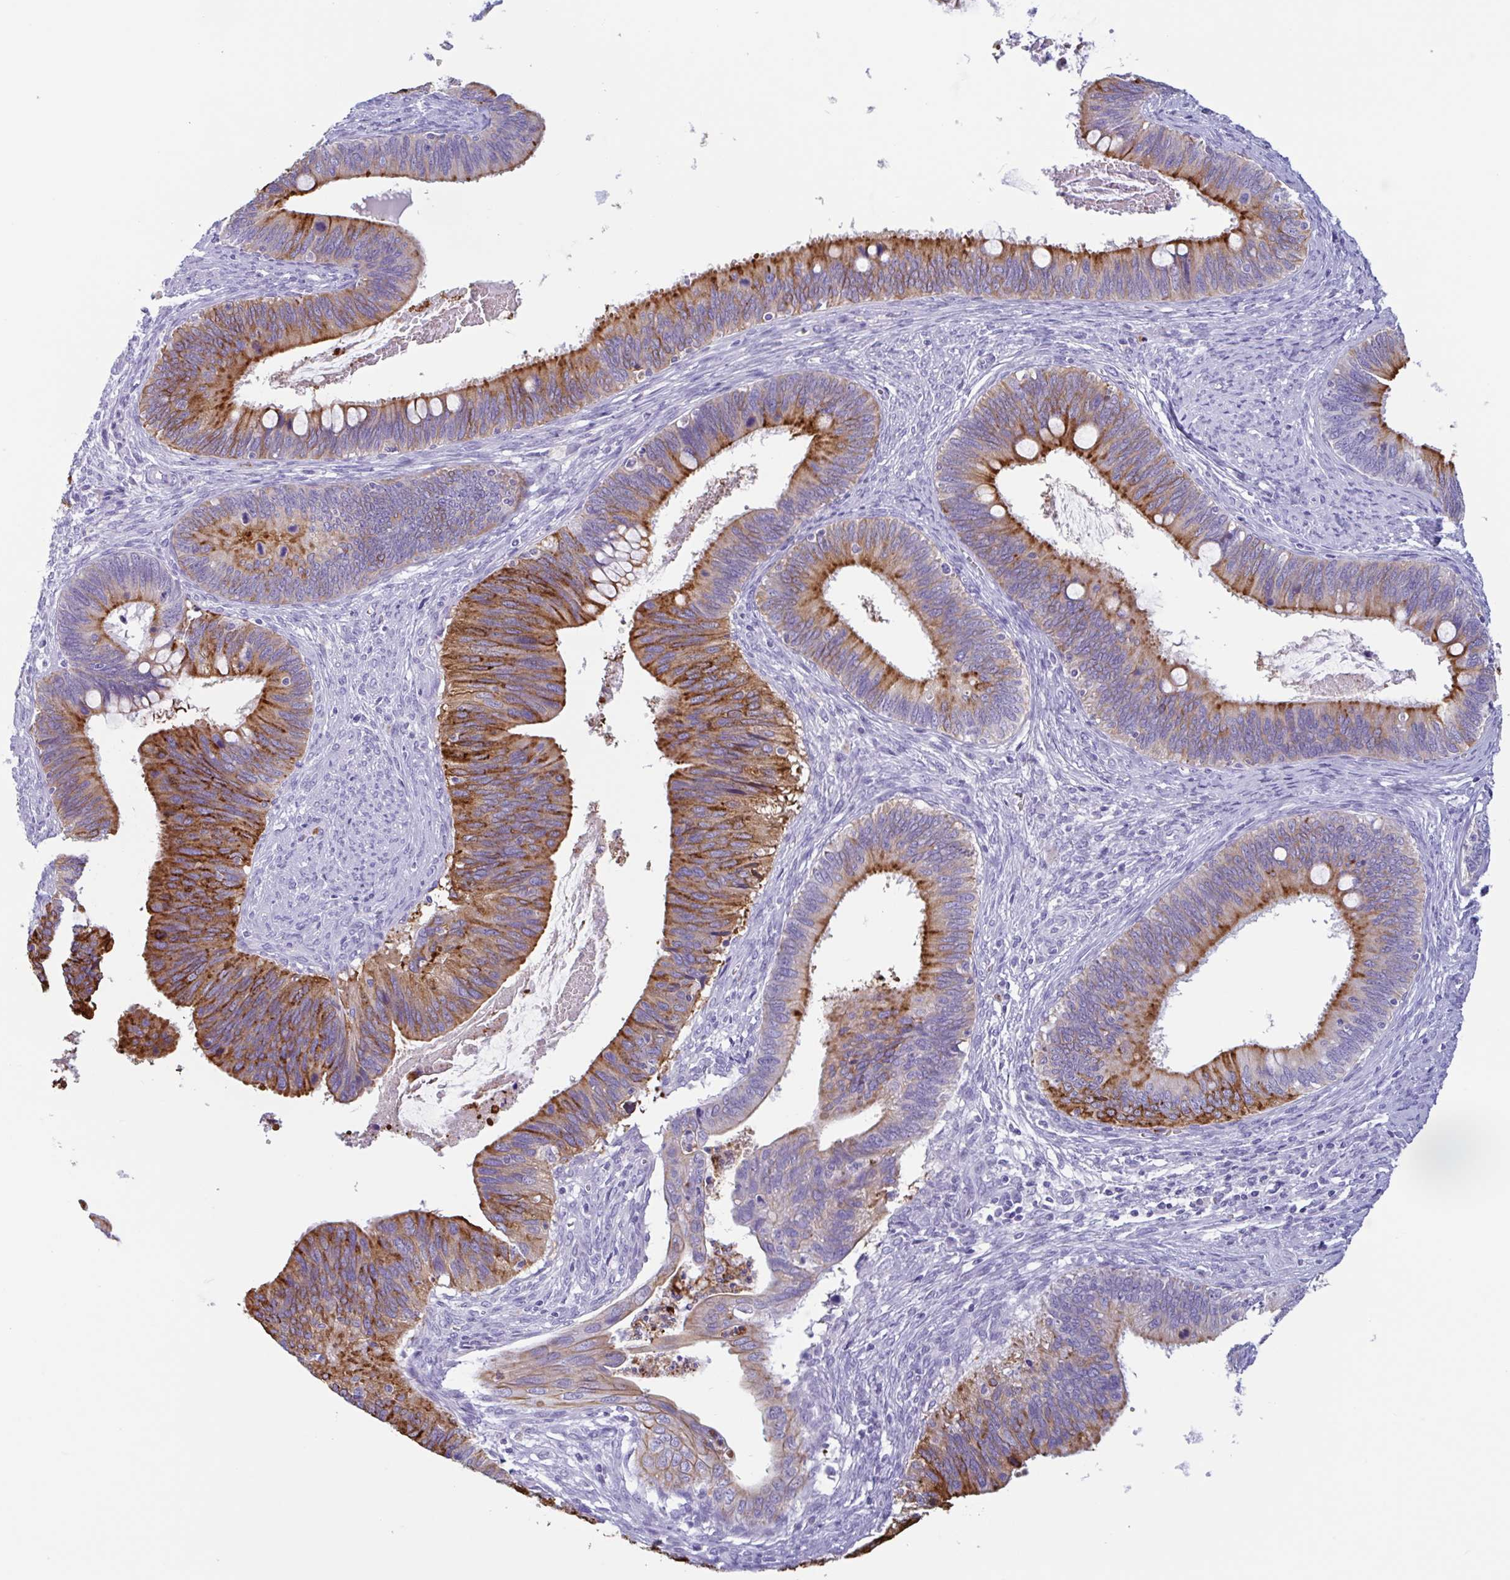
{"staining": {"intensity": "strong", "quantity": "25%-75%", "location": "cytoplasmic/membranous"}, "tissue": "cervical cancer", "cell_type": "Tumor cells", "image_type": "cancer", "snomed": [{"axis": "morphology", "description": "Adenocarcinoma, NOS"}, {"axis": "topography", "description": "Cervix"}], "caption": "Protein staining demonstrates strong cytoplasmic/membranous positivity in approximately 25%-75% of tumor cells in adenocarcinoma (cervical).", "gene": "DTWD2", "patient": {"sex": "female", "age": 42}}